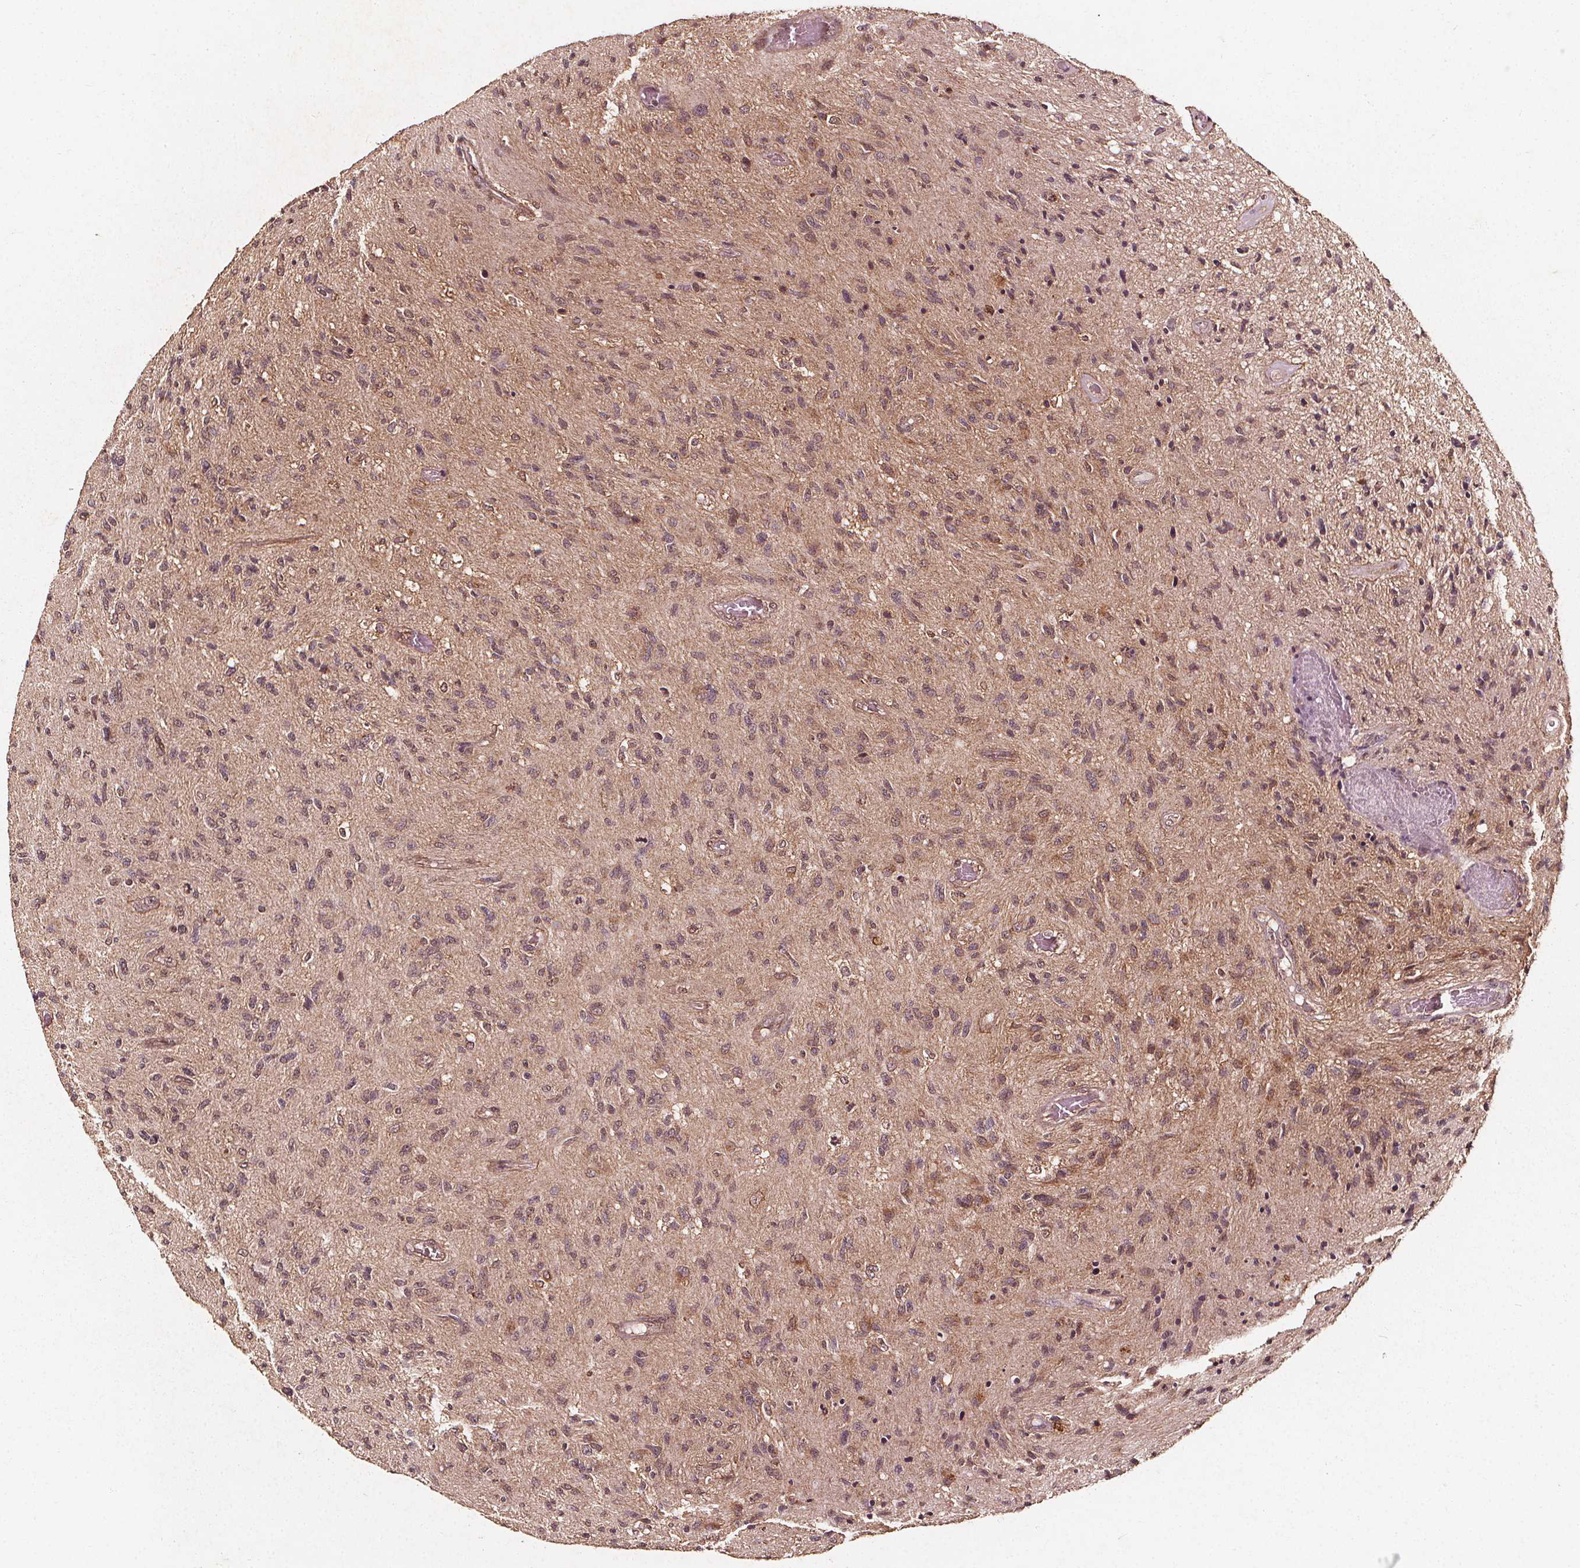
{"staining": {"intensity": "weak", "quantity": "<25%", "location": "cytoplasmic/membranous"}, "tissue": "glioma", "cell_type": "Tumor cells", "image_type": "cancer", "snomed": [{"axis": "morphology", "description": "Glioma, malignant, High grade"}, {"axis": "topography", "description": "Brain"}], "caption": "Immunohistochemical staining of malignant glioma (high-grade) demonstrates no significant positivity in tumor cells. (IHC, brightfield microscopy, high magnification).", "gene": "ABCA1", "patient": {"sex": "male", "age": 54}}